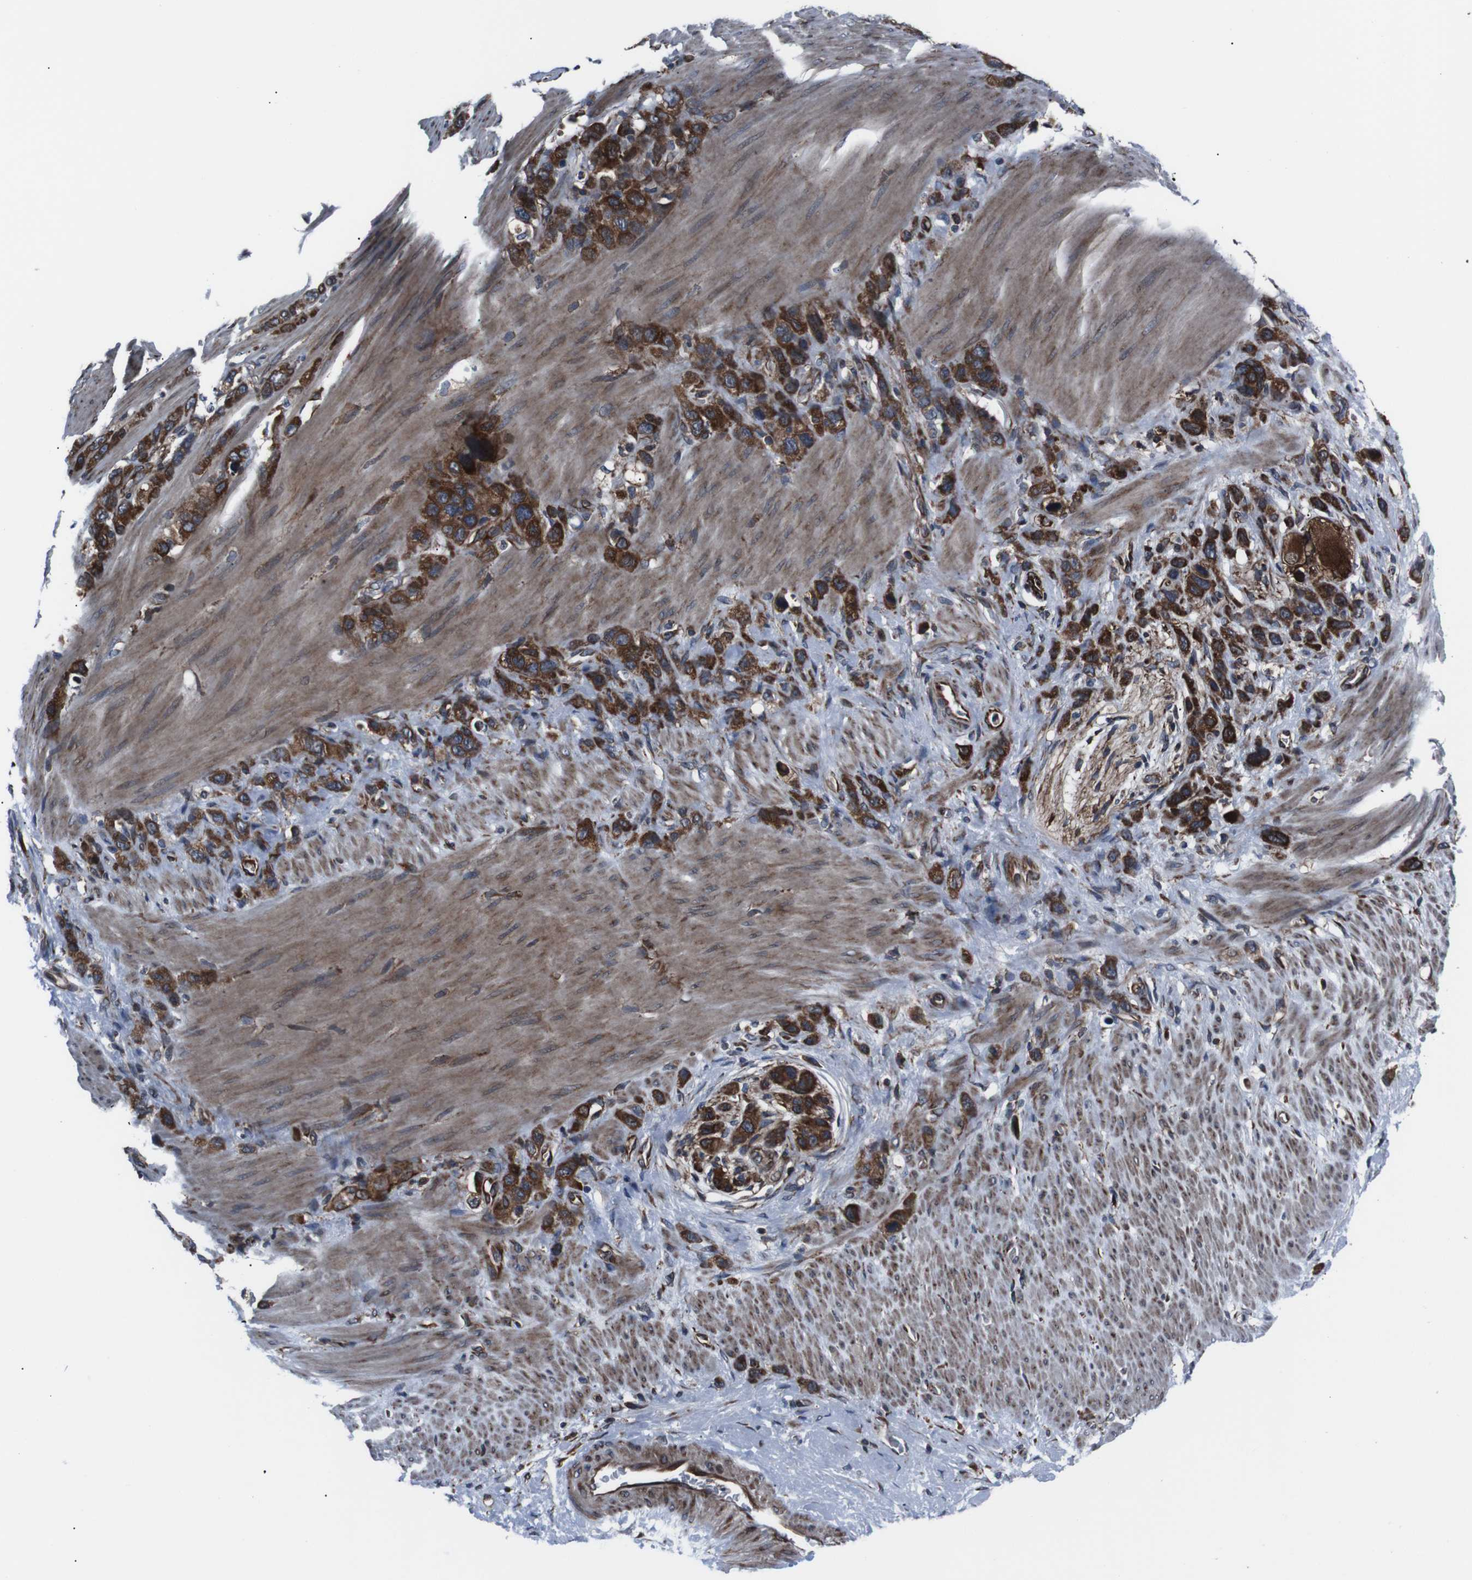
{"staining": {"intensity": "strong", "quantity": ">75%", "location": "cytoplasmic/membranous"}, "tissue": "stomach cancer", "cell_type": "Tumor cells", "image_type": "cancer", "snomed": [{"axis": "morphology", "description": "Adenocarcinoma, NOS"}, {"axis": "morphology", "description": "Adenocarcinoma, High grade"}, {"axis": "topography", "description": "Stomach, upper"}, {"axis": "topography", "description": "Stomach, lower"}], "caption": "IHC histopathology image of stomach cancer (high-grade adenocarcinoma) stained for a protein (brown), which exhibits high levels of strong cytoplasmic/membranous staining in about >75% of tumor cells.", "gene": "EIF4A2", "patient": {"sex": "female", "age": 65}}